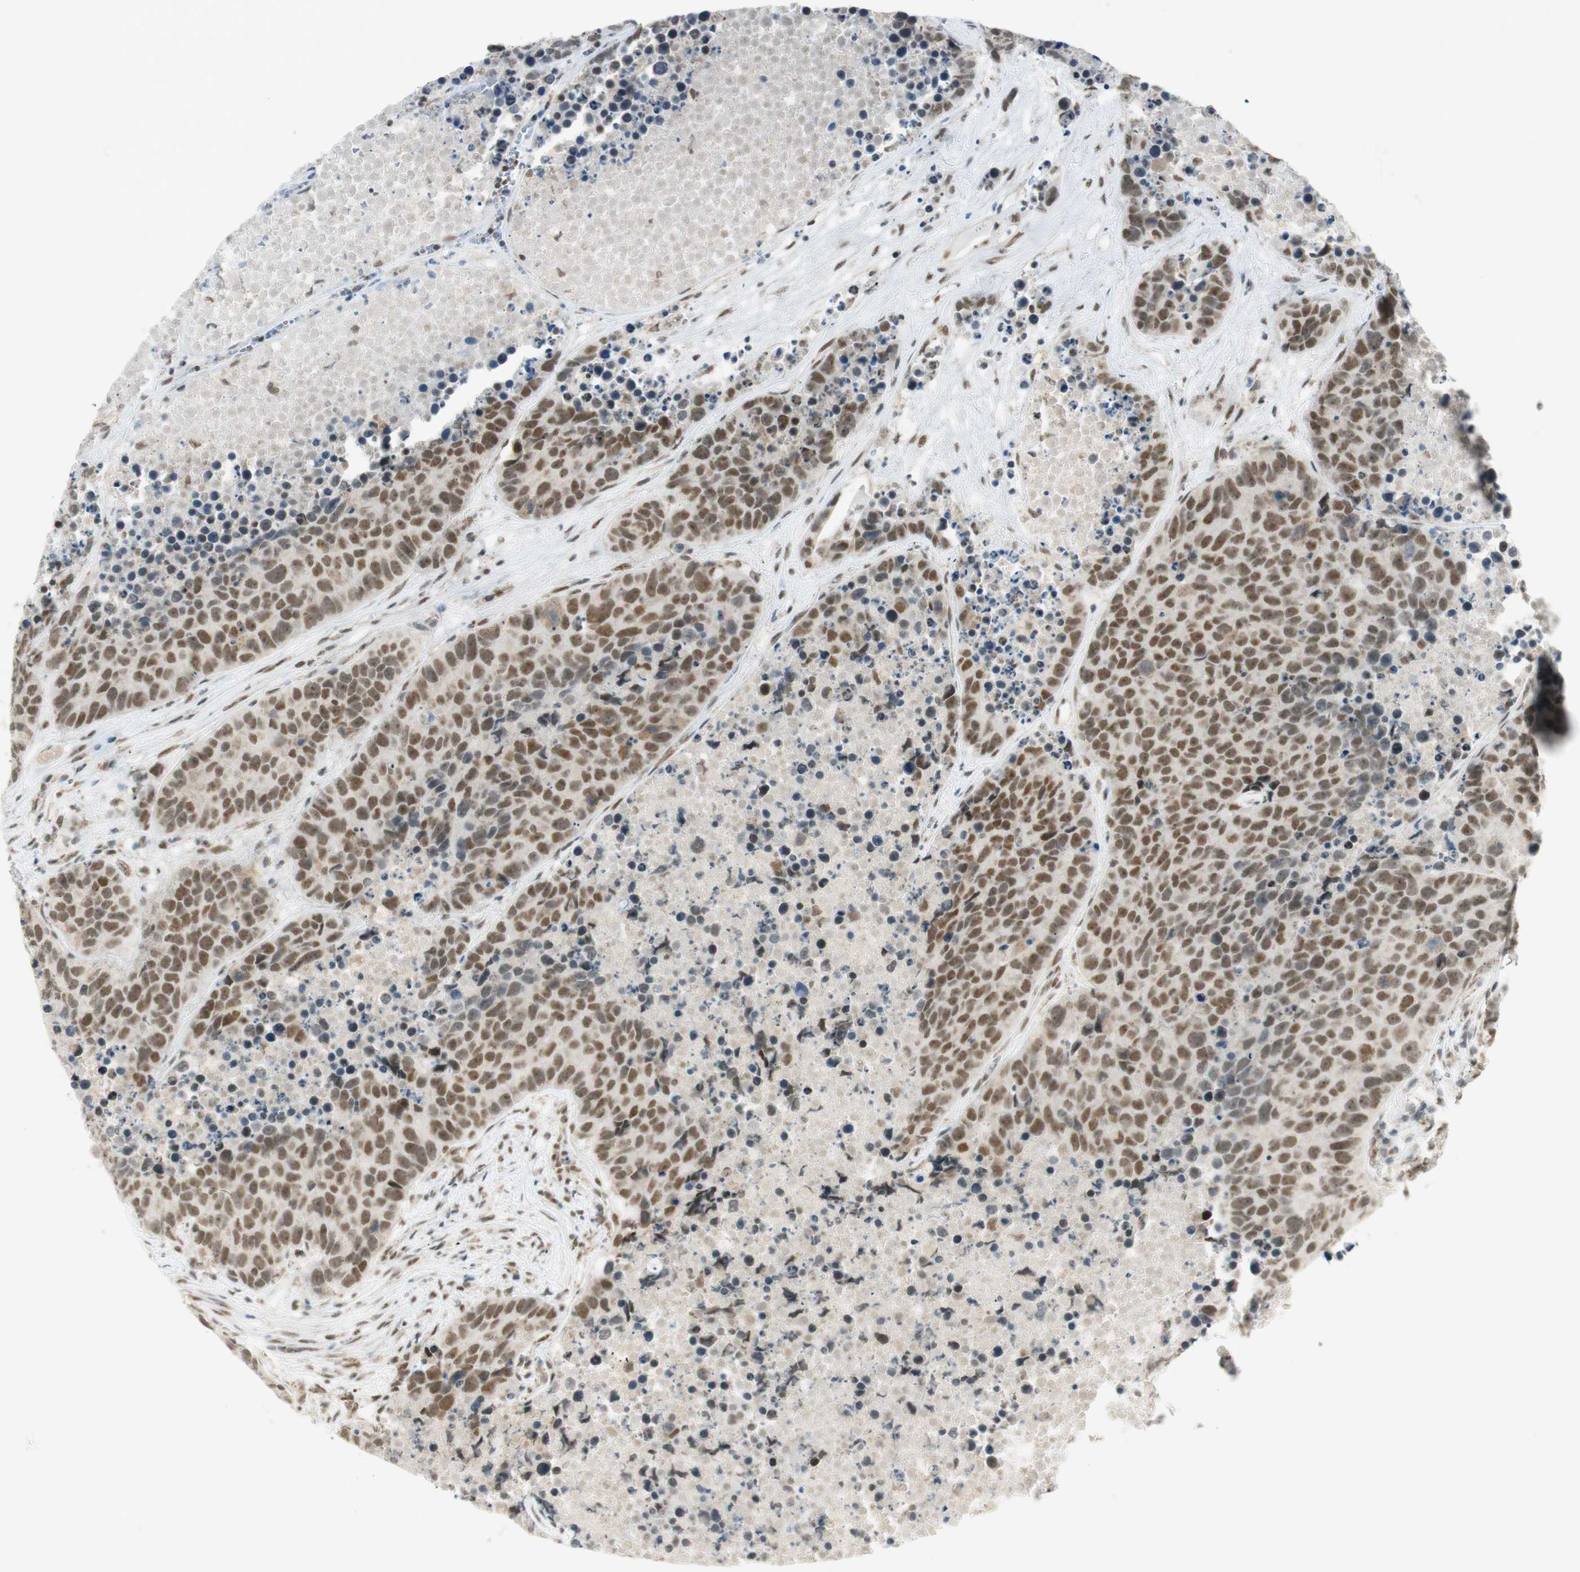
{"staining": {"intensity": "moderate", "quantity": ">75%", "location": "nuclear"}, "tissue": "carcinoid", "cell_type": "Tumor cells", "image_type": "cancer", "snomed": [{"axis": "morphology", "description": "Carcinoid, malignant, NOS"}, {"axis": "topography", "description": "Lung"}], "caption": "Brown immunohistochemical staining in human carcinoid shows moderate nuclear positivity in about >75% of tumor cells.", "gene": "ZNF782", "patient": {"sex": "male", "age": 60}}